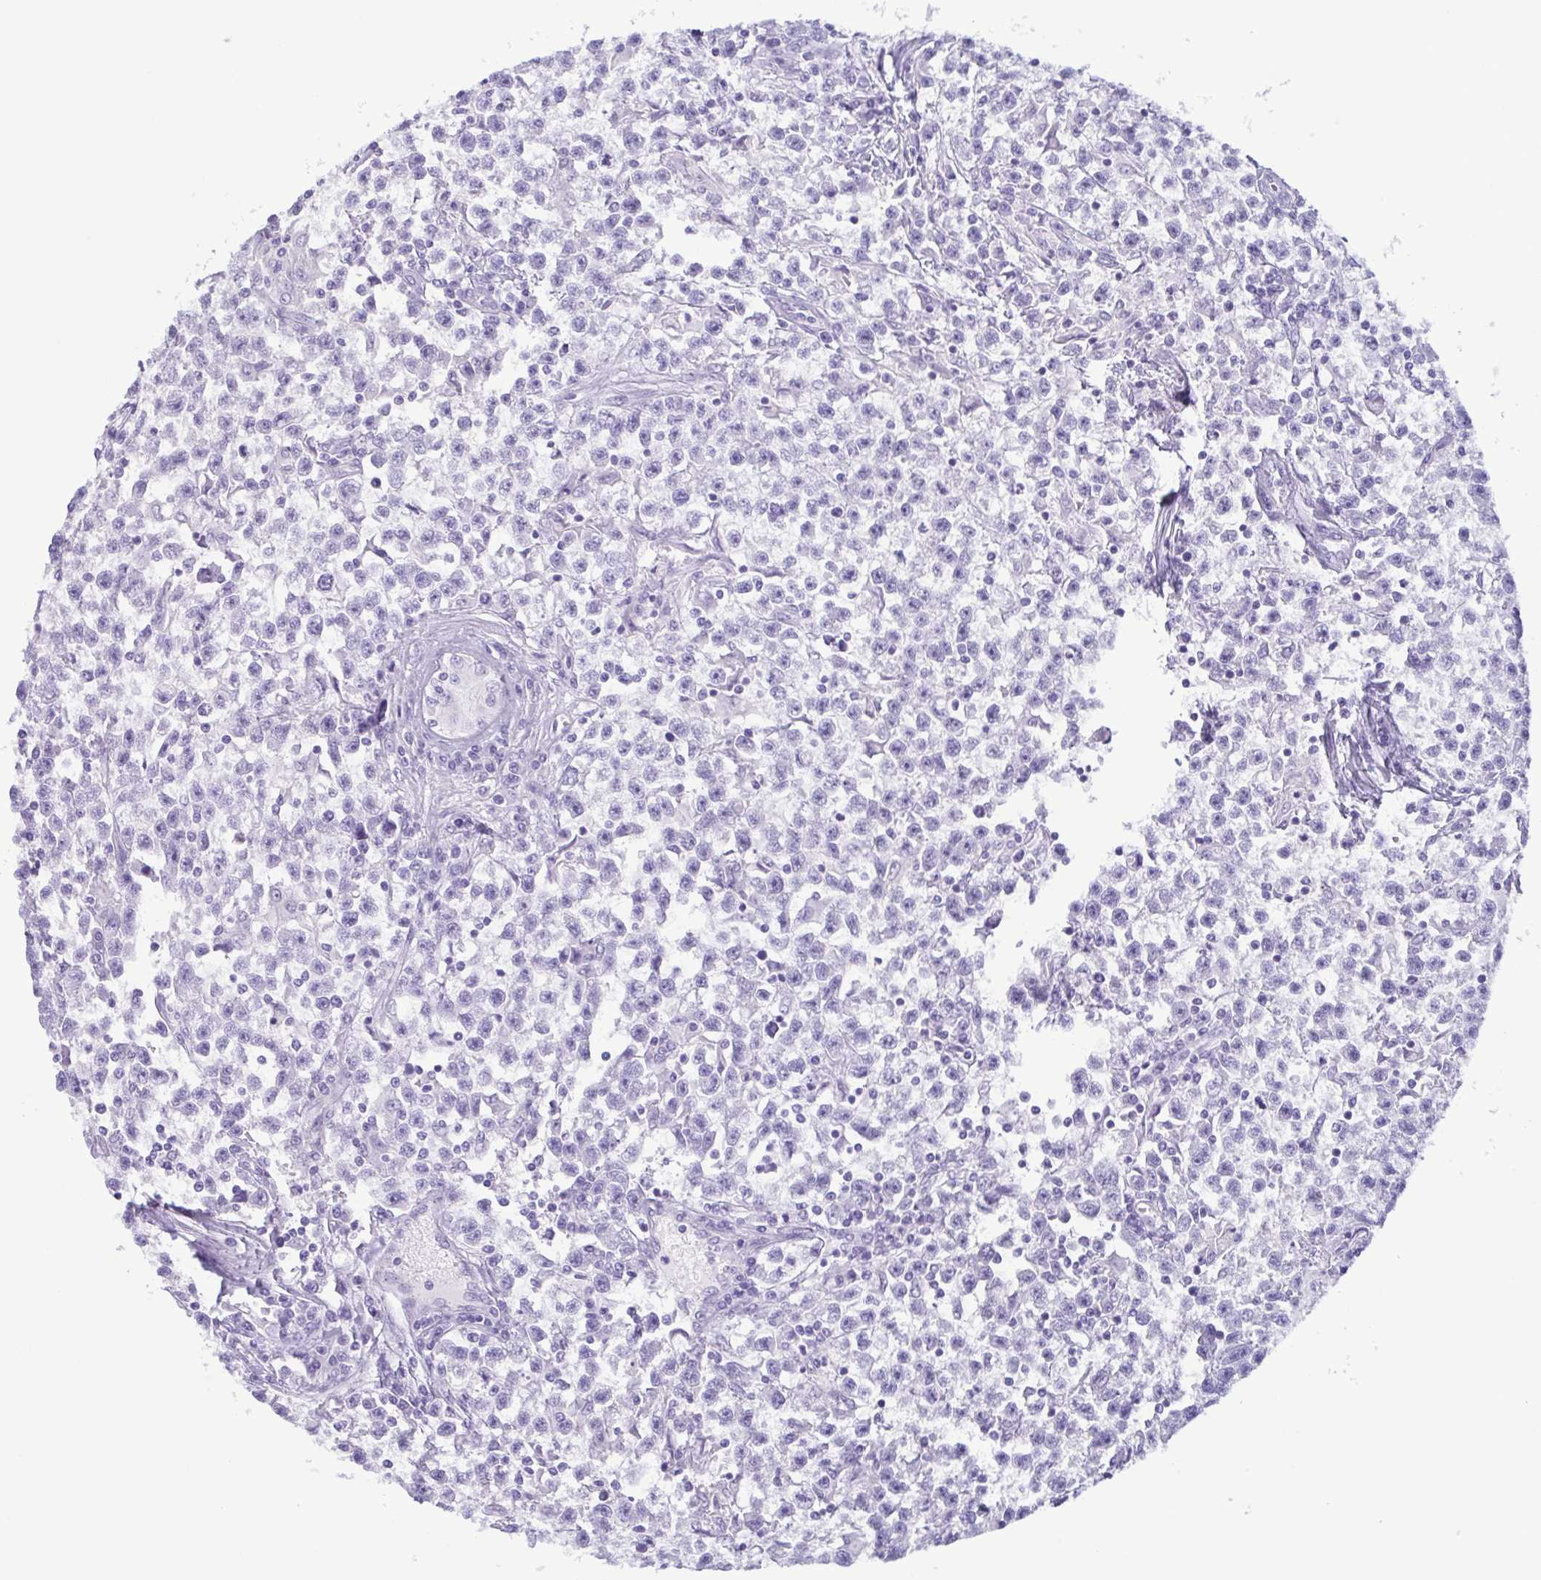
{"staining": {"intensity": "negative", "quantity": "none", "location": "none"}, "tissue": "testis cancer", "cell_type": "Tumor cells", "image_type": "cancer", "snomed": [{"axis": "morphology", "description": "Seminoma, NOS"}, {"axis": "topography", "description": "Testis"}], "caption": "Tumor cells show no significant expression in testis cancer (seminoma).", "gene": "LTF", "patient": {"sex": "male", "age": 31}}